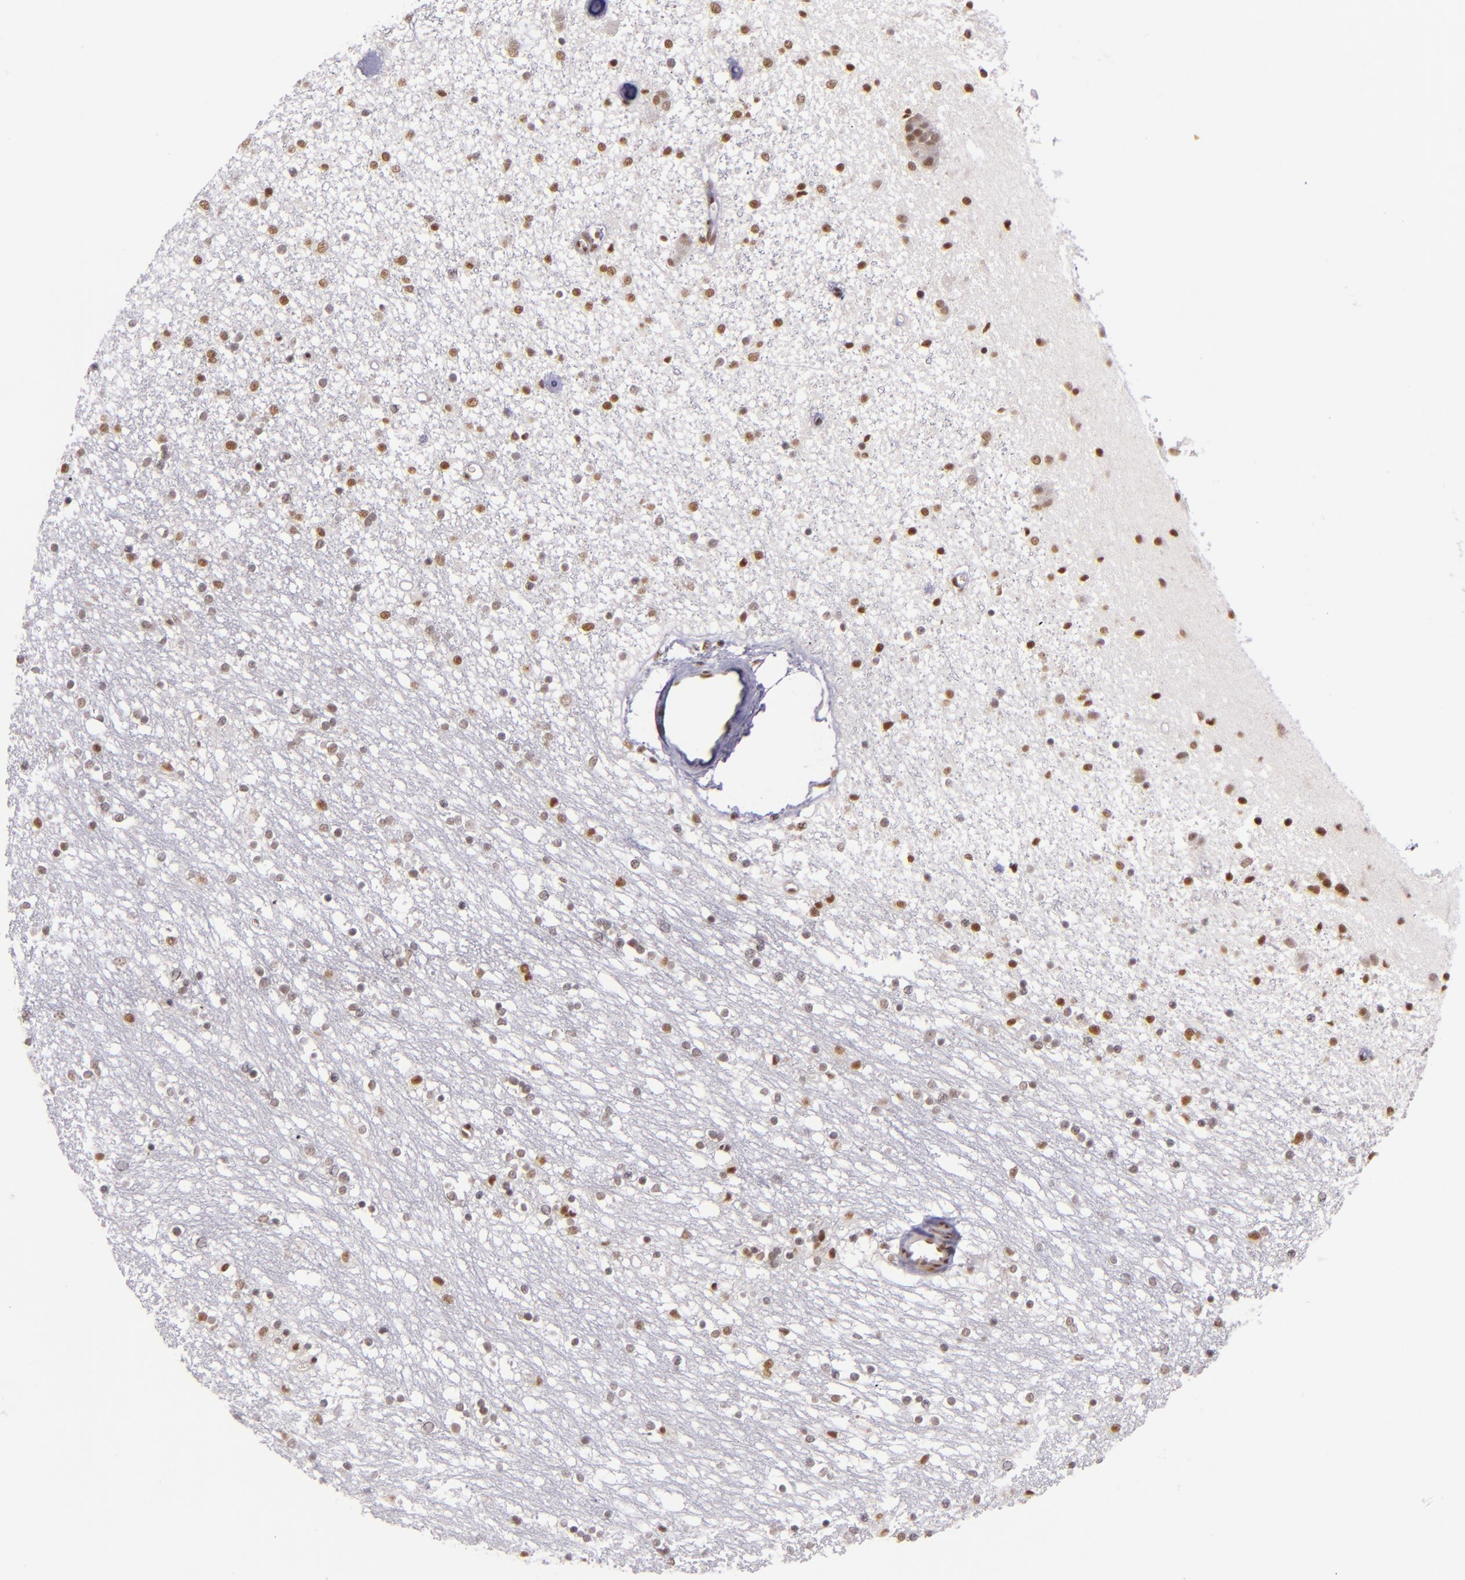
{"staining": {"intensity": "moderate", "quantity": ">75%", "location": "nuclear"}, "tissue": "caudate", "cell_type": "Glial cells", "image_type": "normal", "snomed": [{"axis": "morphology", "description": "Normal tissue, NOS"}, {"axis": "topography", "description": "Lateral ventricle wall"}], "caption": "Immunohistochemistry (IHC) micrograph of normal human caudate stained for a protein (brown), which exhibits medium levels of moderate nuclear expression in approximately >75% of glial cells.", "gene": "ZNF148", "patient": {"sex": "female", "age": 54}}